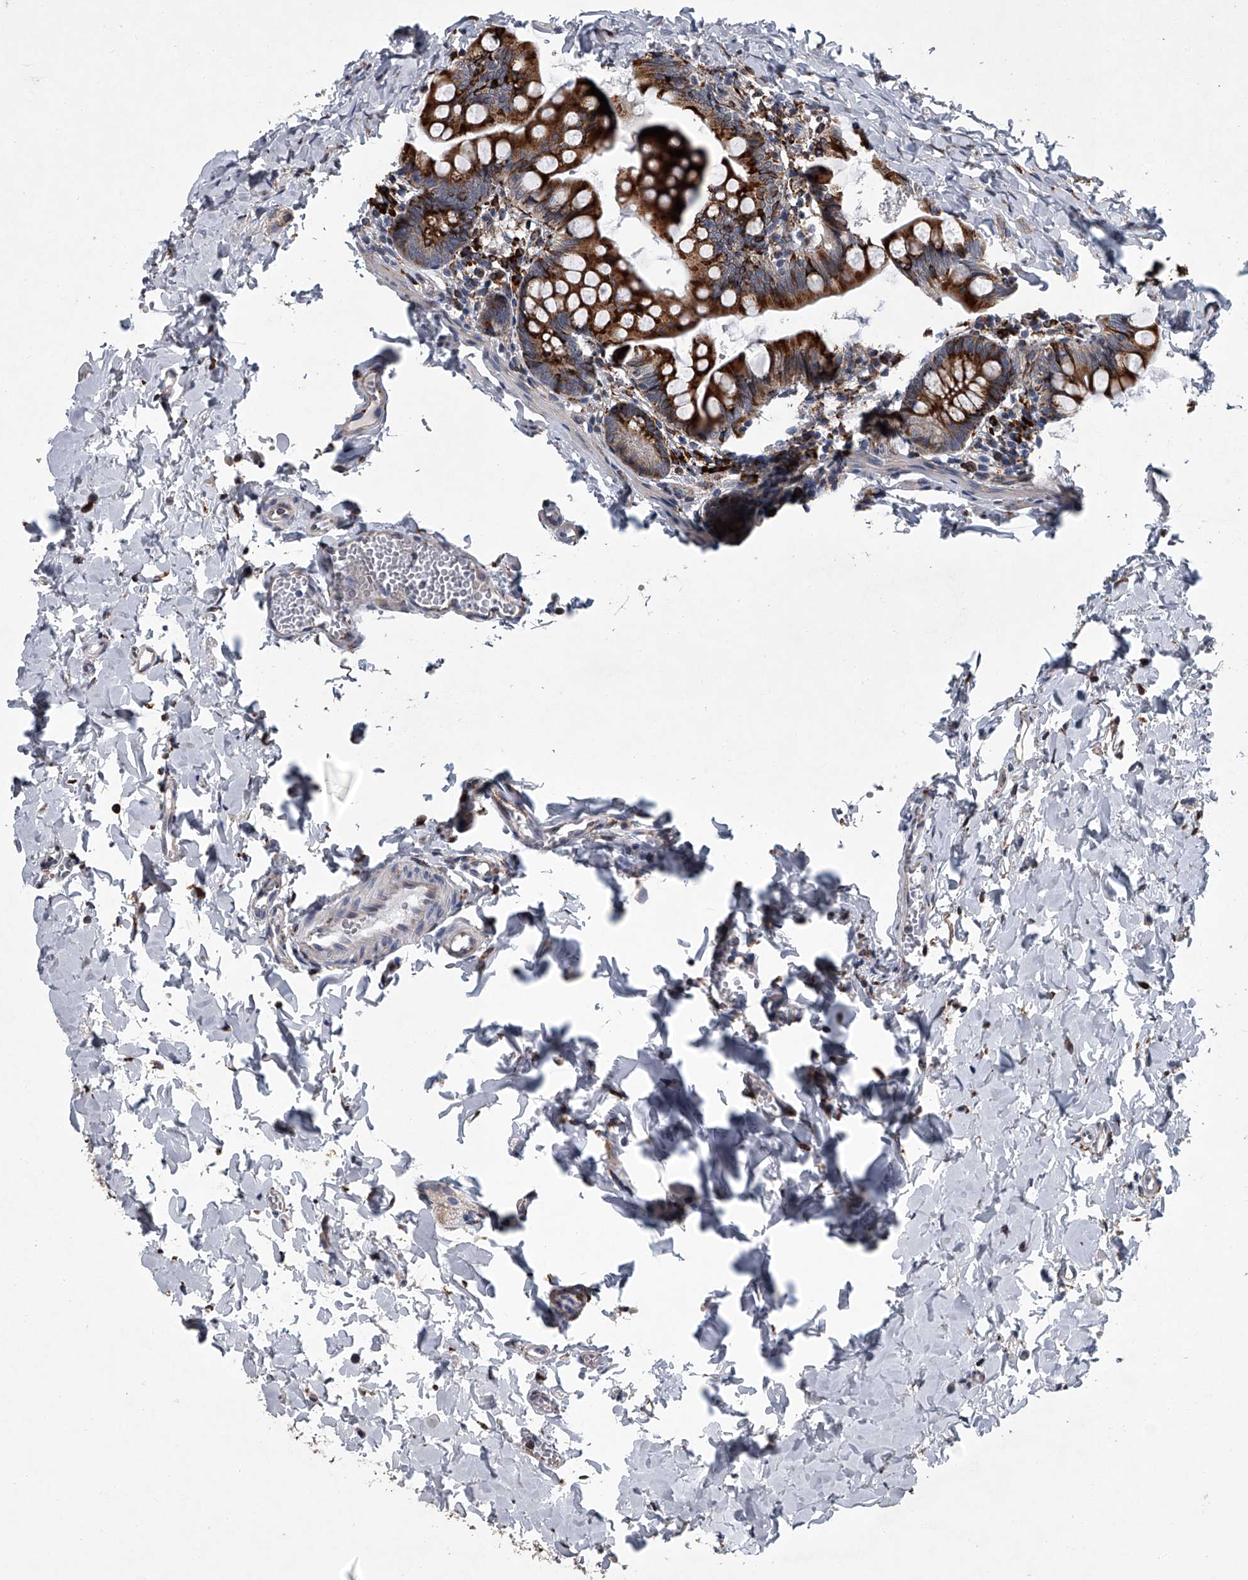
{"staining": {"intensity": "moderate", "quantity": ">75%", "location": "cytoplasmic/membranous"}, "tissue": "small intestine", "cell_type": "Glandular cells", "image_type": "normal", "snomed": [{"axis": "morphology", "description": "Normal tissue, NOS"}, {"axis": "topography", "description": "Small intestine"}], "caption": "Glandular cells exhibit medium levels of moderate cytoplasmic/membranous staining in approximately >75% of cells in unremarkable small intestine.", "gene": "TMEM63C", "patient": {"sex": "male", "age": 7}}